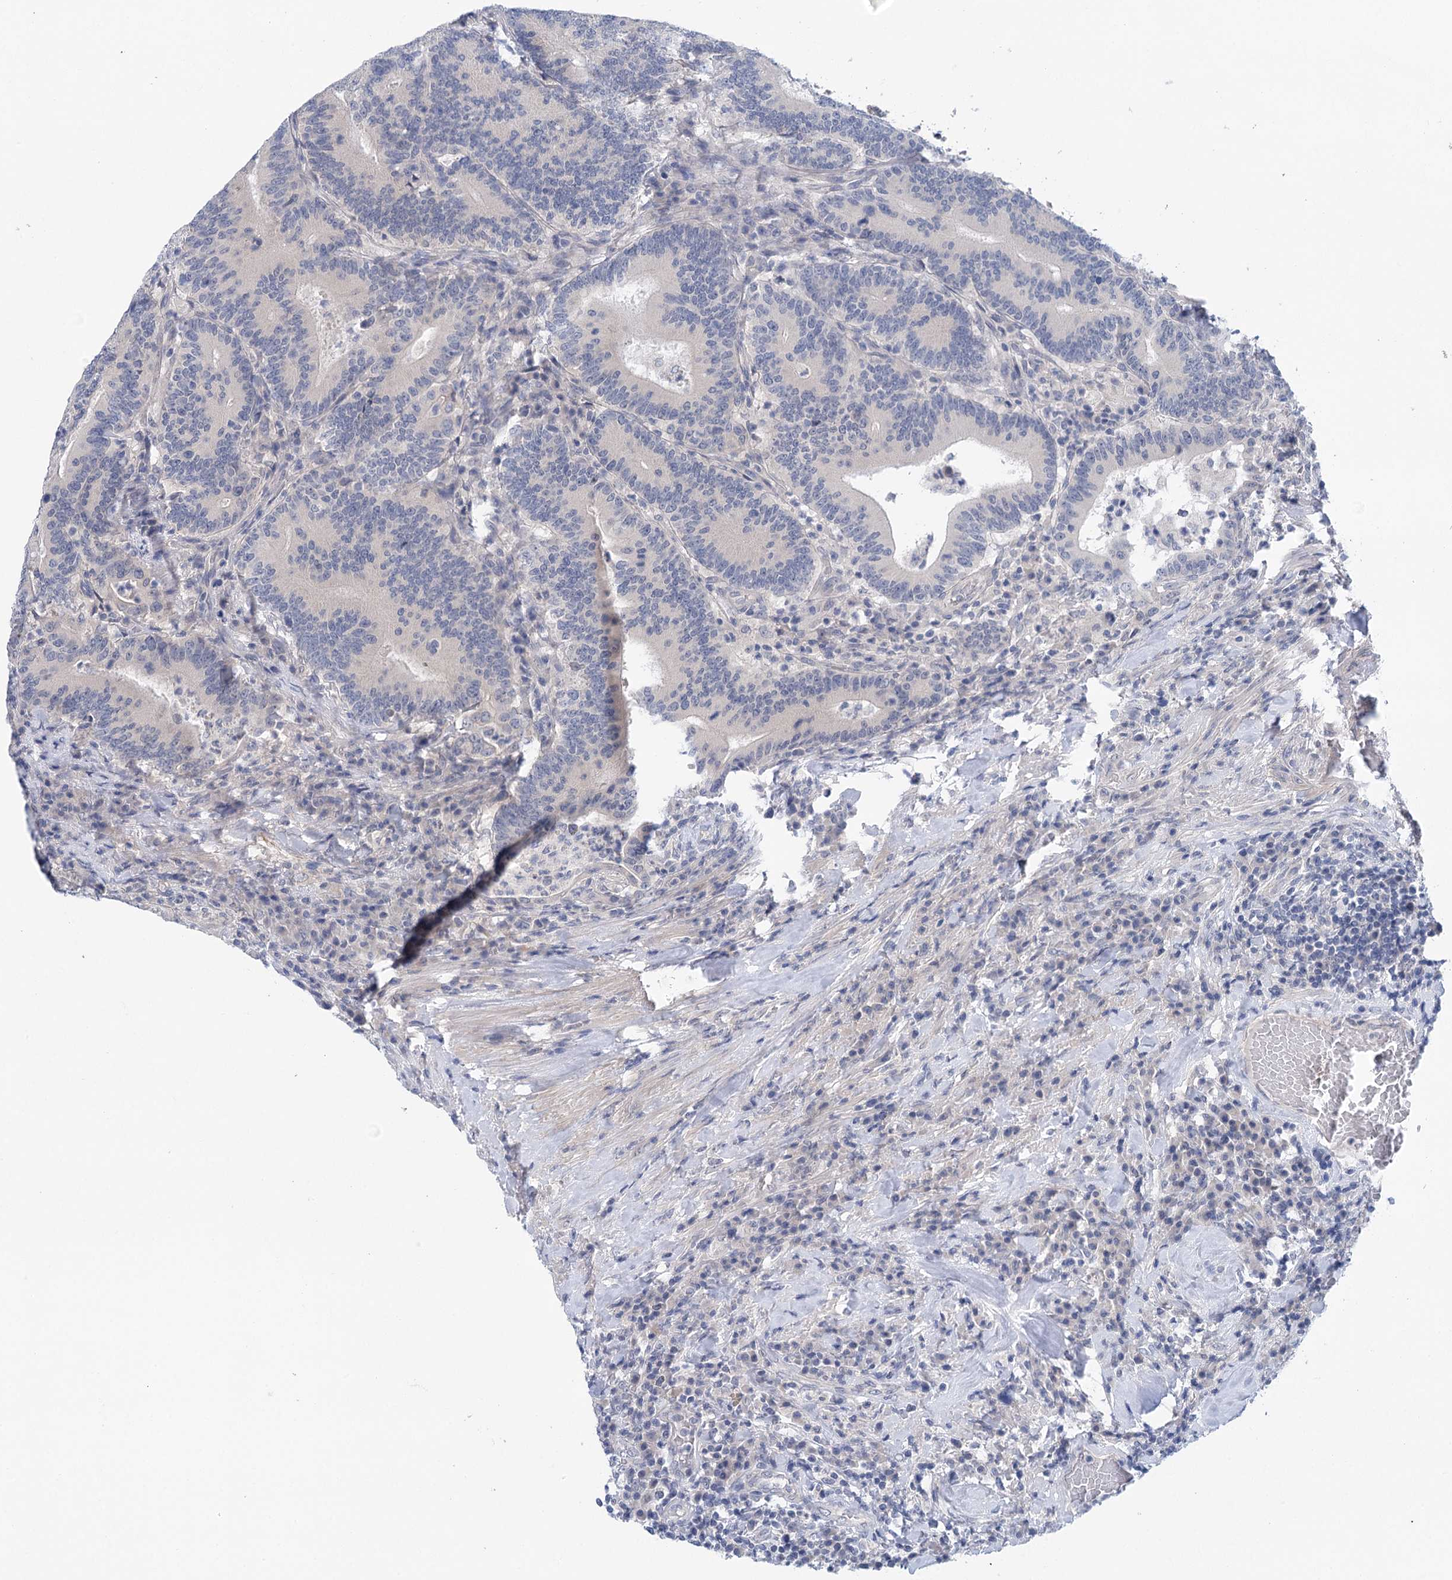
{"staining": {"intensity": "negative", "quantity": "none", "location": "none"}, "tissue": "colorectal cancer", "cell_type": "Tumor cells", "image_type": "cancer", "snomed": [{"axis": "morphology", "description": "Adenocarcinoma, NOS"}, {"axis": "topography", "description": "Colon"}], "caption": "IHC micrograph of neoplastic tissue: human adenocarcinoma (colorectal) stained with DAB (3,3'-diaminobenzidine) displays no significant protein staining in tumor cells. The staining is performed using DAB brown chromogen with nuclei counter-stained in using hematoxylin.", "gene": "LALBA", "patient": {"sex": "female", "age": 66}}